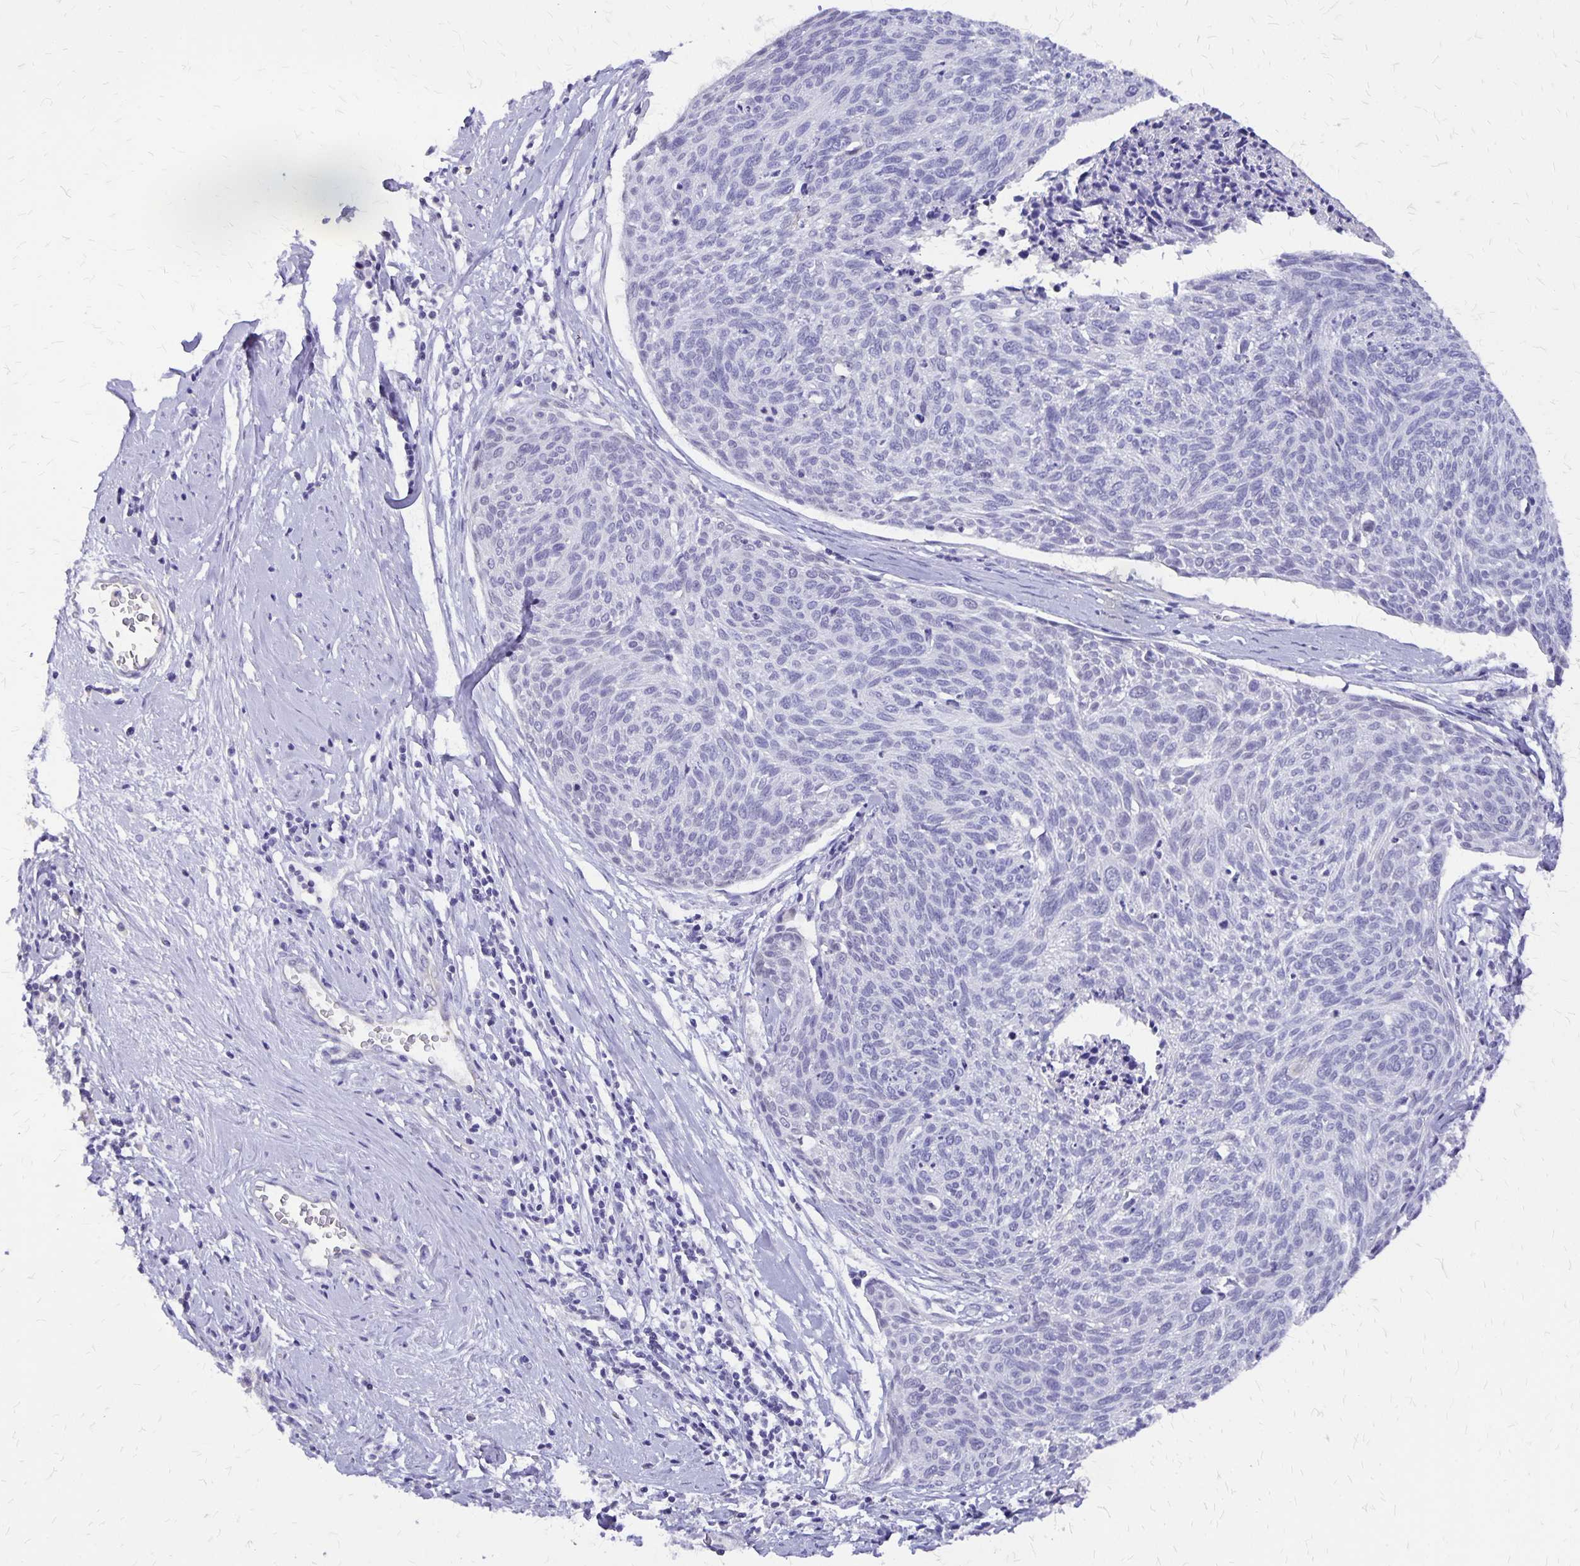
{"staining": {"intensity": "negative", "quantity": "none", "location": "none"}, "tissue": "cervical cancer", "cell_type": "Tumor cells", "image_type": "cancer", "snomed": [{"axis": "morphology", "description": "Squamous cell carcinoma, NOS"}, {"axis": "topography", "description": "Cervix"}], "caption": "IHC micrograph of human cervical cancer stained for a protein (brown), which exhibits no positivity in tumor cells.", "gene": "SI", "patient": {"sex": "female", "age": 49}}